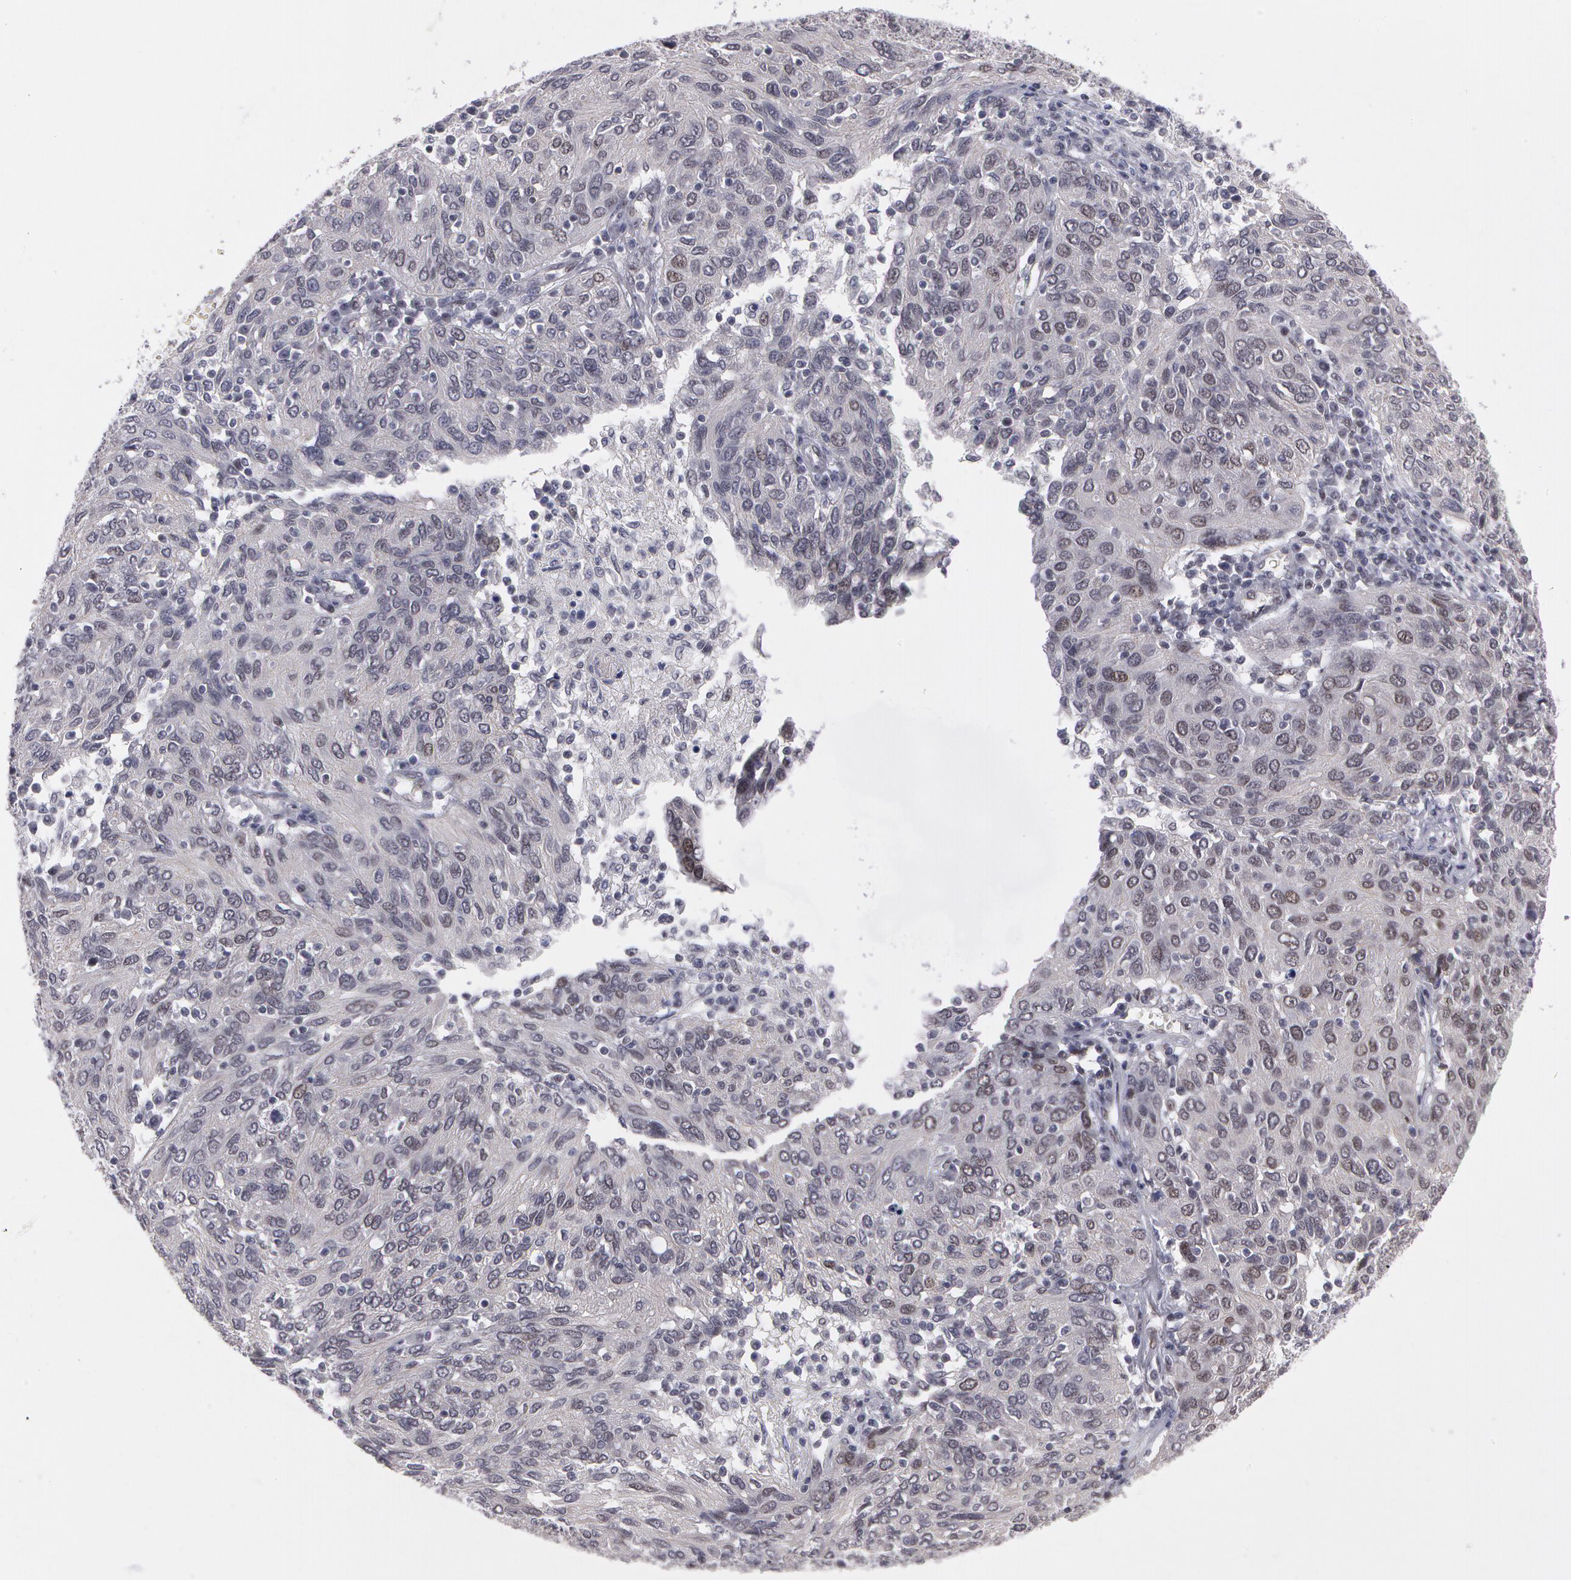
{"staining": {"intensity": "negative", "quantity": "none", "location": "none"}, "tissue": "ovarian cancer", "cell_type": "Tumor cells", "image_type": "cancer", "snomed": [{"axis": "morphology", "description": "Carcinoma, endometroid"}, {"axis": "topography", "description": "Ovary"}], "caption": "A high-resolution photomicrograph shows immunohistochemistry staining of ovarian cancer (endometroid carcinoma), which demonstrates no significant staining in tumor cells.", "gene": "PRICKLE1", "patient": {"sex": "female", "age": 50}}